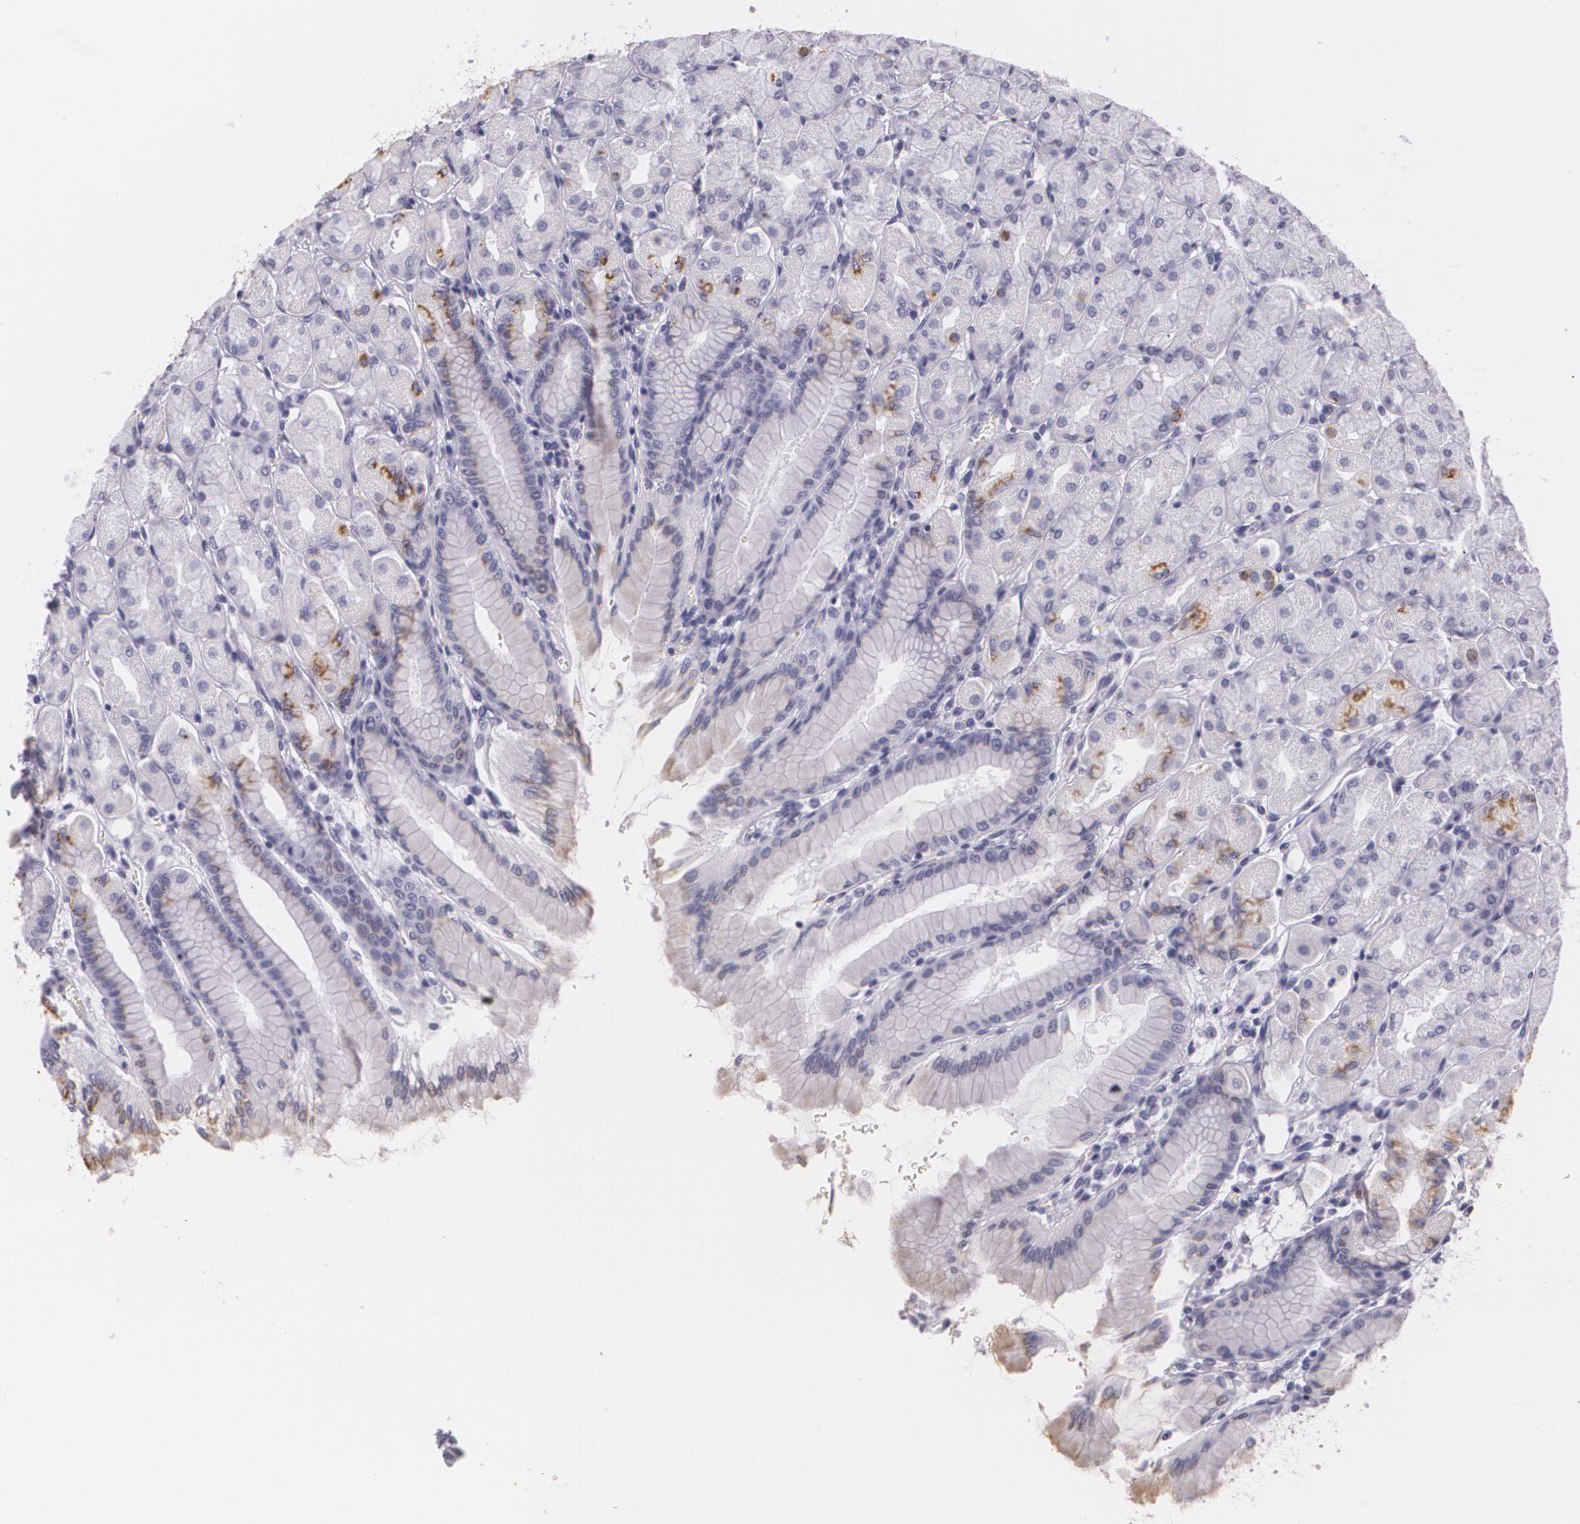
{"staining": {"intensity": "negative", "quantity": "none", "location": "none"}, "tissue": "stomach", "cell_type": "Glandular cells", "image_type": "normal", "snomed": [{"axis": "morphology", "description": "Normal tissue, NOS"}, {"axis": "topography", "description": "Stomach, upper"}], "caption": "The micrograph demonstrates no staining of glandular cells in unremarkable stomach.", "gene": "DLG4", "patient": {"sex": "female", "age": 56}}